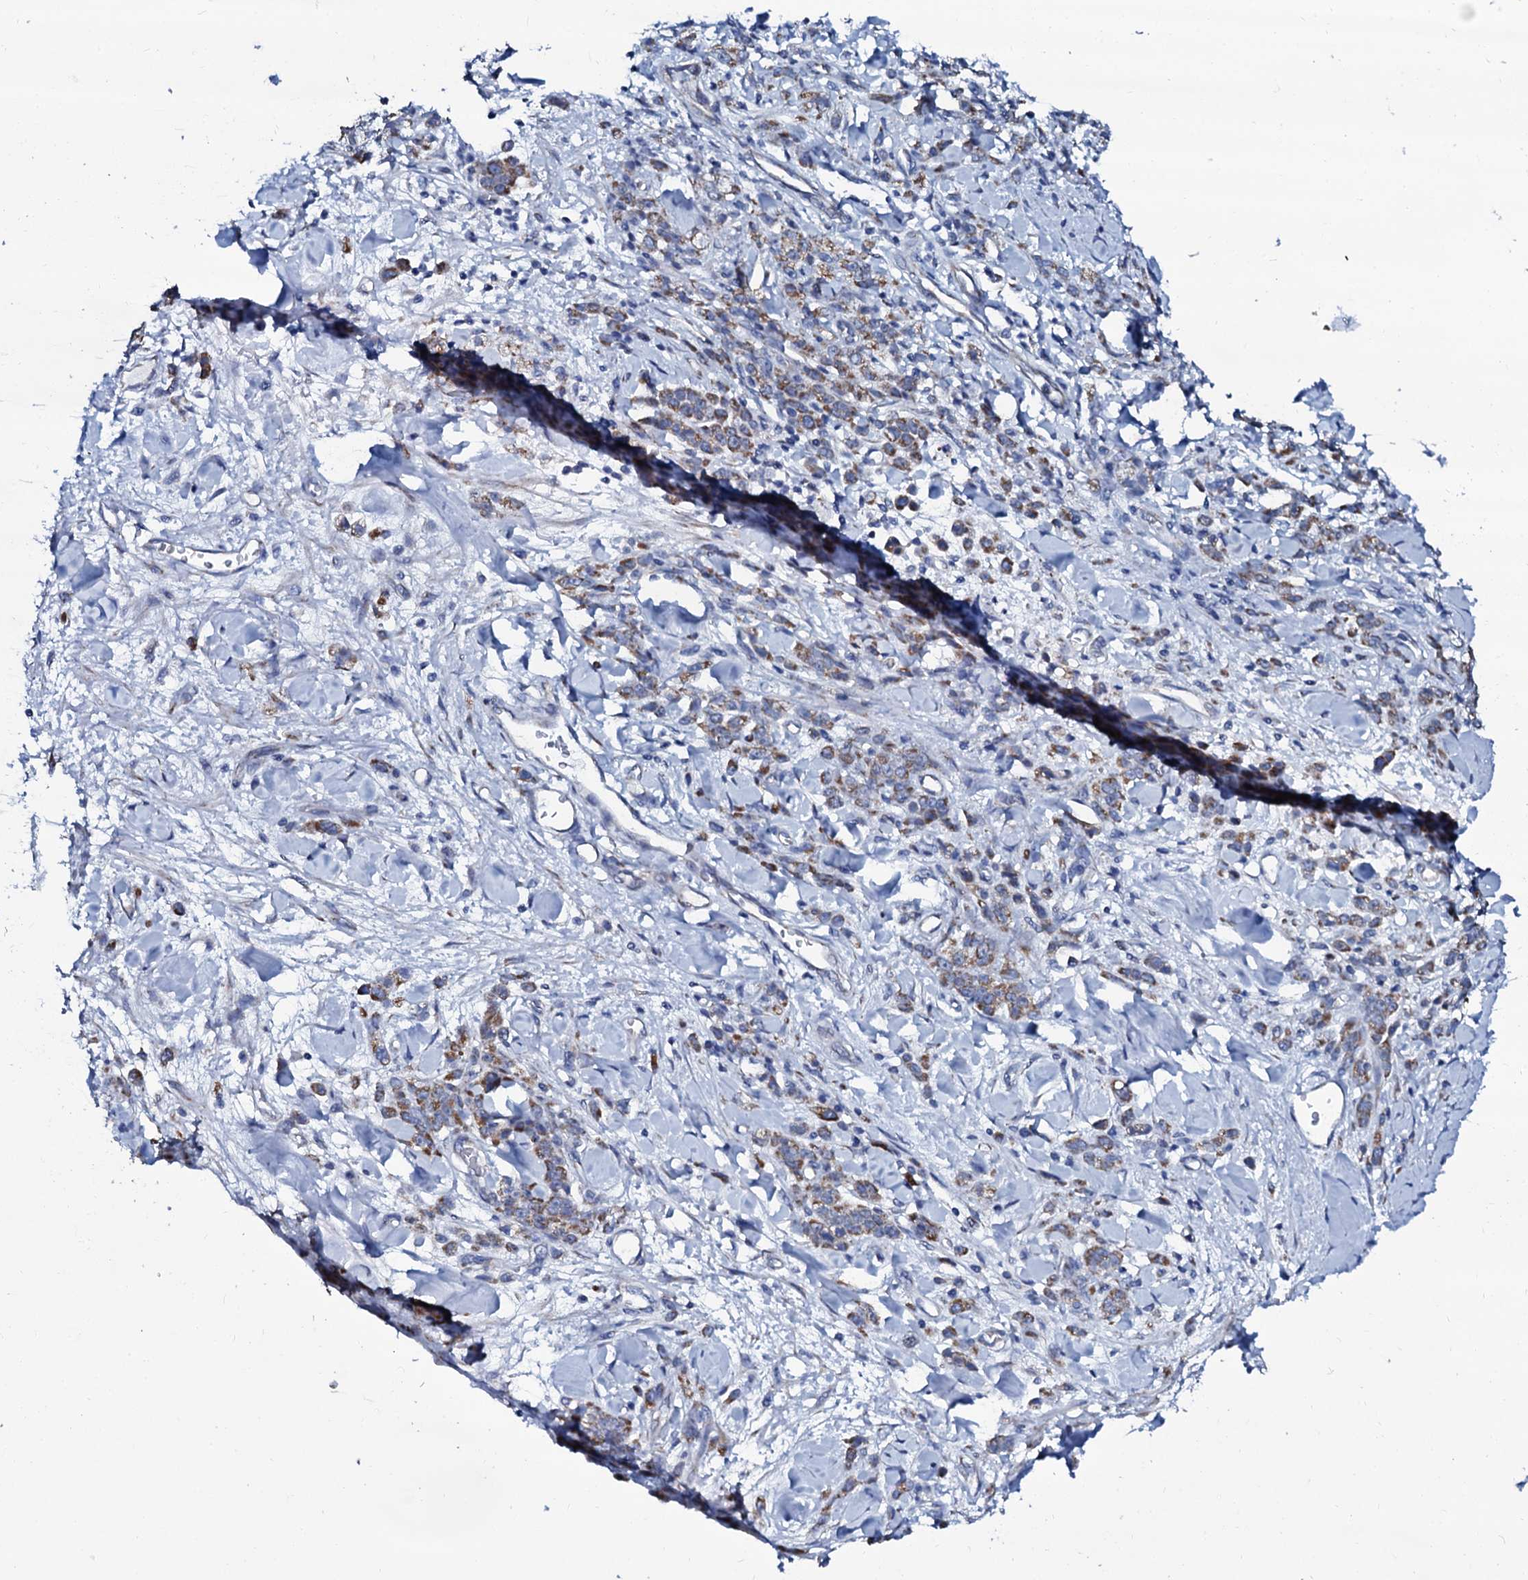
{"staining": {"intensity": "moderate", "quantity": ">75%", "location": "cytoplasmic/membranous"}, "tissue": "stomach cancer", "cell_type": "Tumor cells", "image_type": "cancer", "snomed": [{"axis": "morphology", "description": "Normal tissue, NOS"}, {"axis": "morphology", "description": "Adenocarcinoma, NOS"}, {"axis": "topography", "description": "Stomach"}], "caption": "This is a histology image of IHC staining of stomach adenocarcinoma, which shows moderate expression in the cytoplasmic/membranous of tumor cells.", "gene": "SLC37A4", "patient": {"sex": "male", "age": 82}}